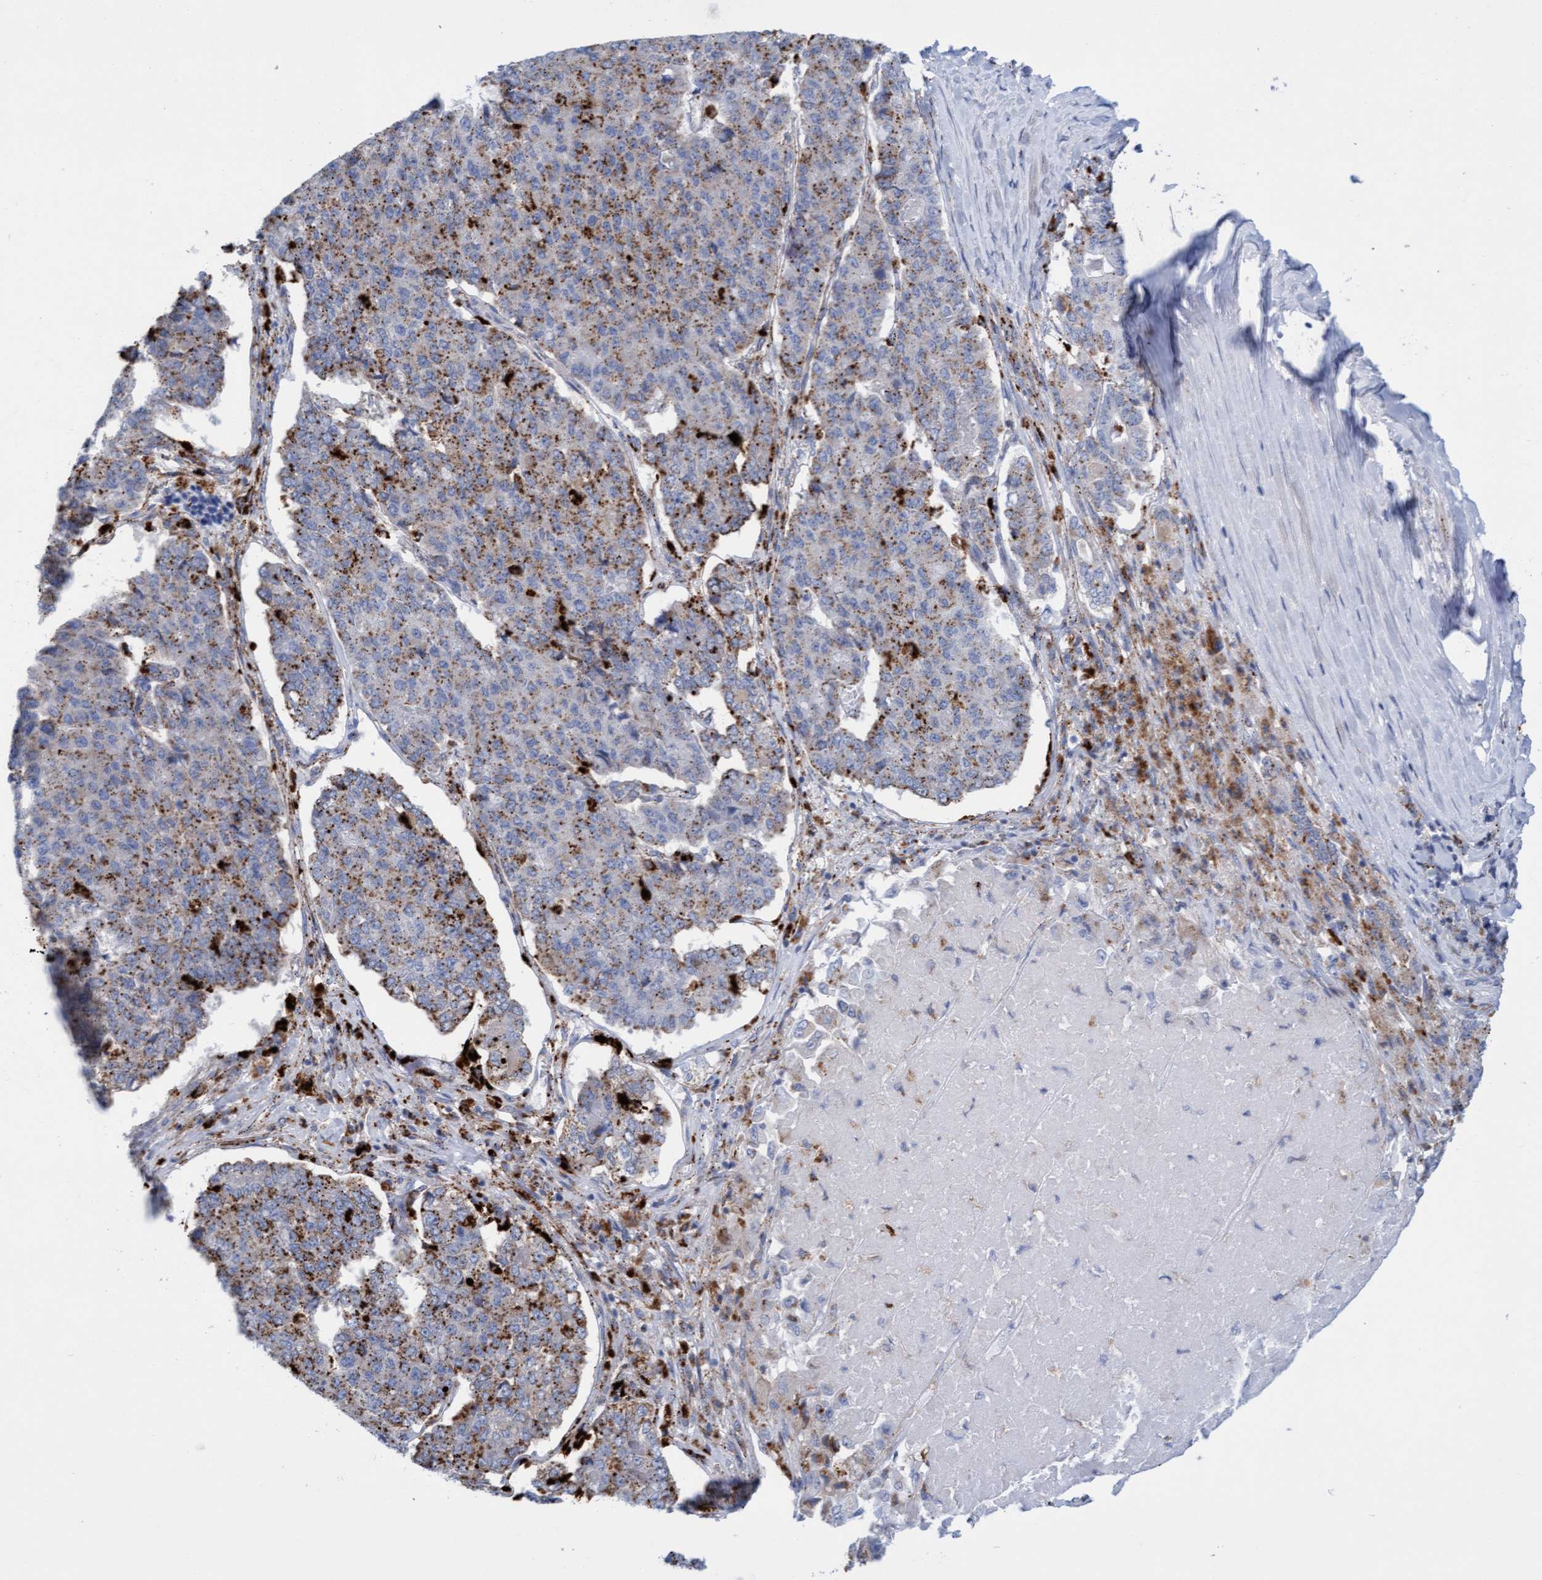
{"staining": {"intensity": "moderate", "quantity": ">75%", "location": "cytoplasmic/membranous"}, "tissue": "pancreatic cancer", "cell_type": "Tumor cells", "image_type": "cancer", "snomed": [{"axis": "morphology", "description": "Adenocarcinoma, NOS"}, {"axis": "topography", "description": "Pancreas"}], "caption": "Immunohistochemistry of adenocarcinoma (pancreatic) shows medium levels of moderate cytoplasmic/membranous expression in about >75% of tumor cells.", "gene": "SGSH", "patient": {"sex": "male", "age": 50}}